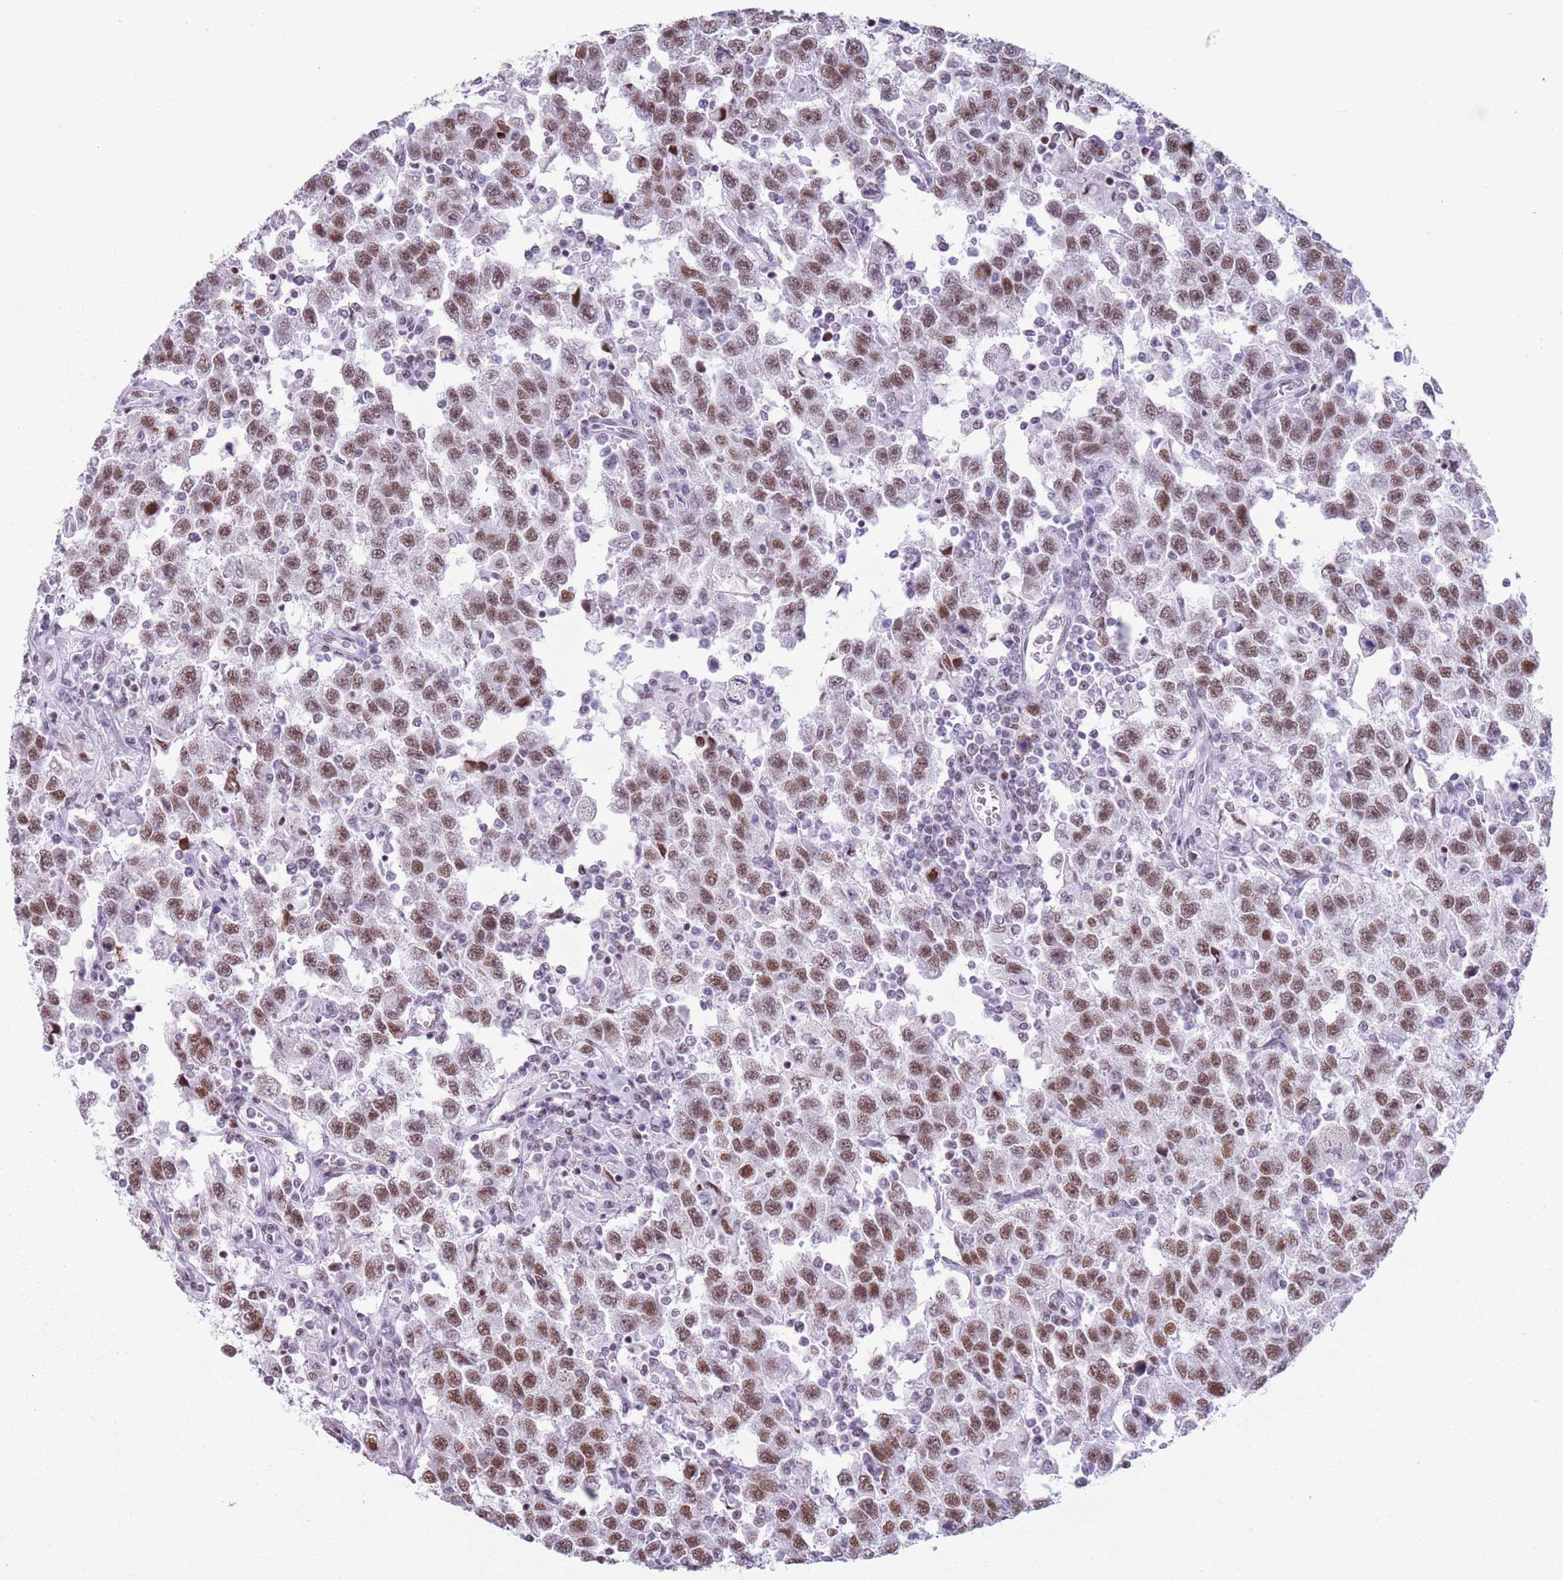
{"staining": {"intensity": "moderate", "quantity": ">75%", "location": "nuclear"}, "tissue": "testis cancer", "cell_type": "Tumor cells", "image_type": "cancer", "snomed": [{"axis": "morphology", "description": "Seminoma, NOS"}, {"axis": "topography", "description": "Testis"}], "caption": "Protein expression analysis of human testis seminoma reveals moderate nuclear positivity in approximately >75% of tumor cells. (DAB (3,3'-diaminobenzidine) IHC, brown staining for protein, blue staining for nuclei).", "gene": "FAM104B", "patient": {"sex": "male", "age": 41}}